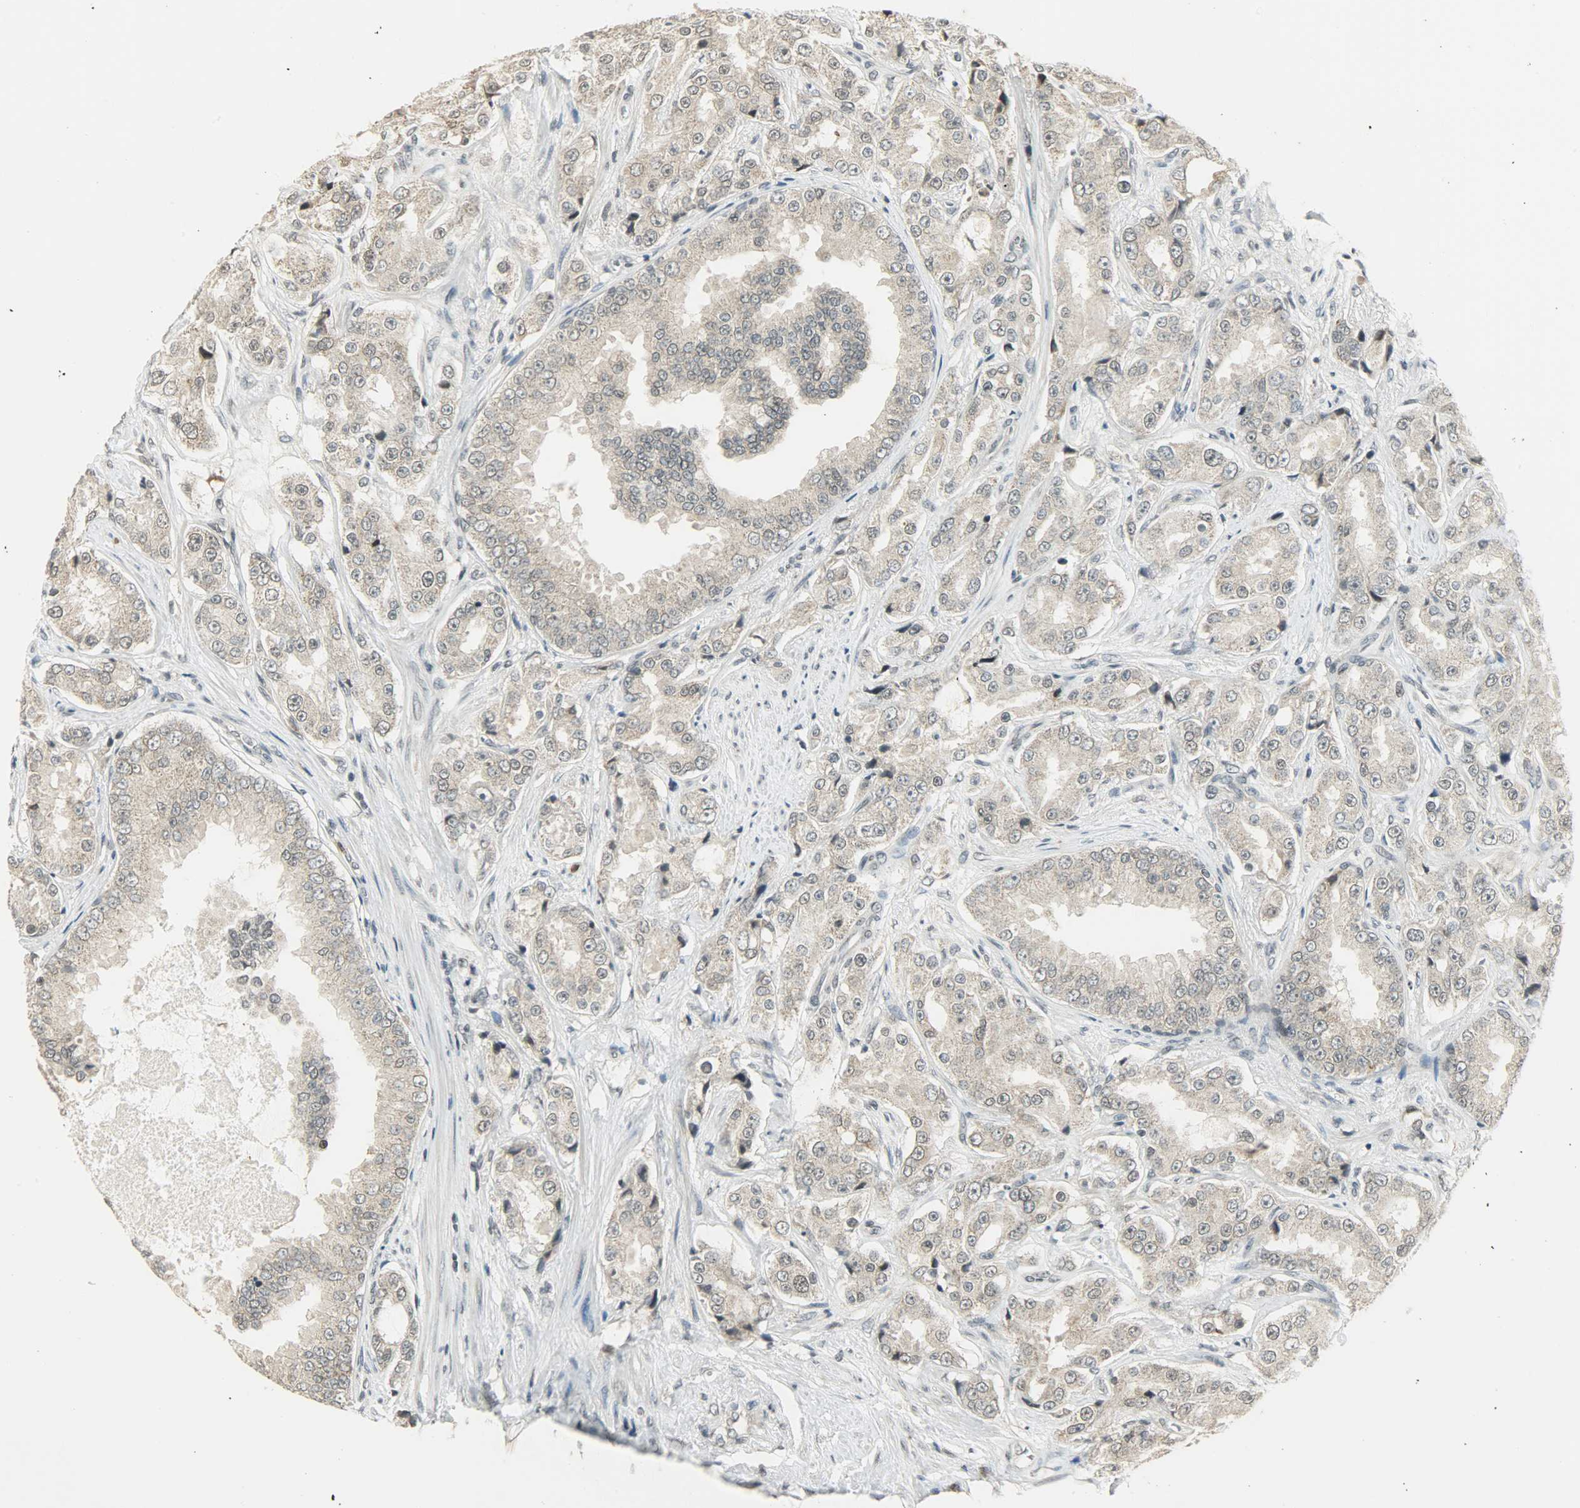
{"staining": {"intensity": "weak", "quantity": "<25%", "location": "cytoplasmic/membranous"}, "tissue": "prostate cancer", "cell_type": "Tumor cells", "image_type": "cancer", "snomed": [{"axis": "morphology", "description": "Adenocarcinoma, High grade"}, {"axis": "topography", "description": "Prostate"}], "caption": "IHC of human prostate cancer (high-grade adenocarcinoma) shows no staining in tumor cells.", "gene": "SMARCA5", "patient": {"sex": "male", "age": 73}}